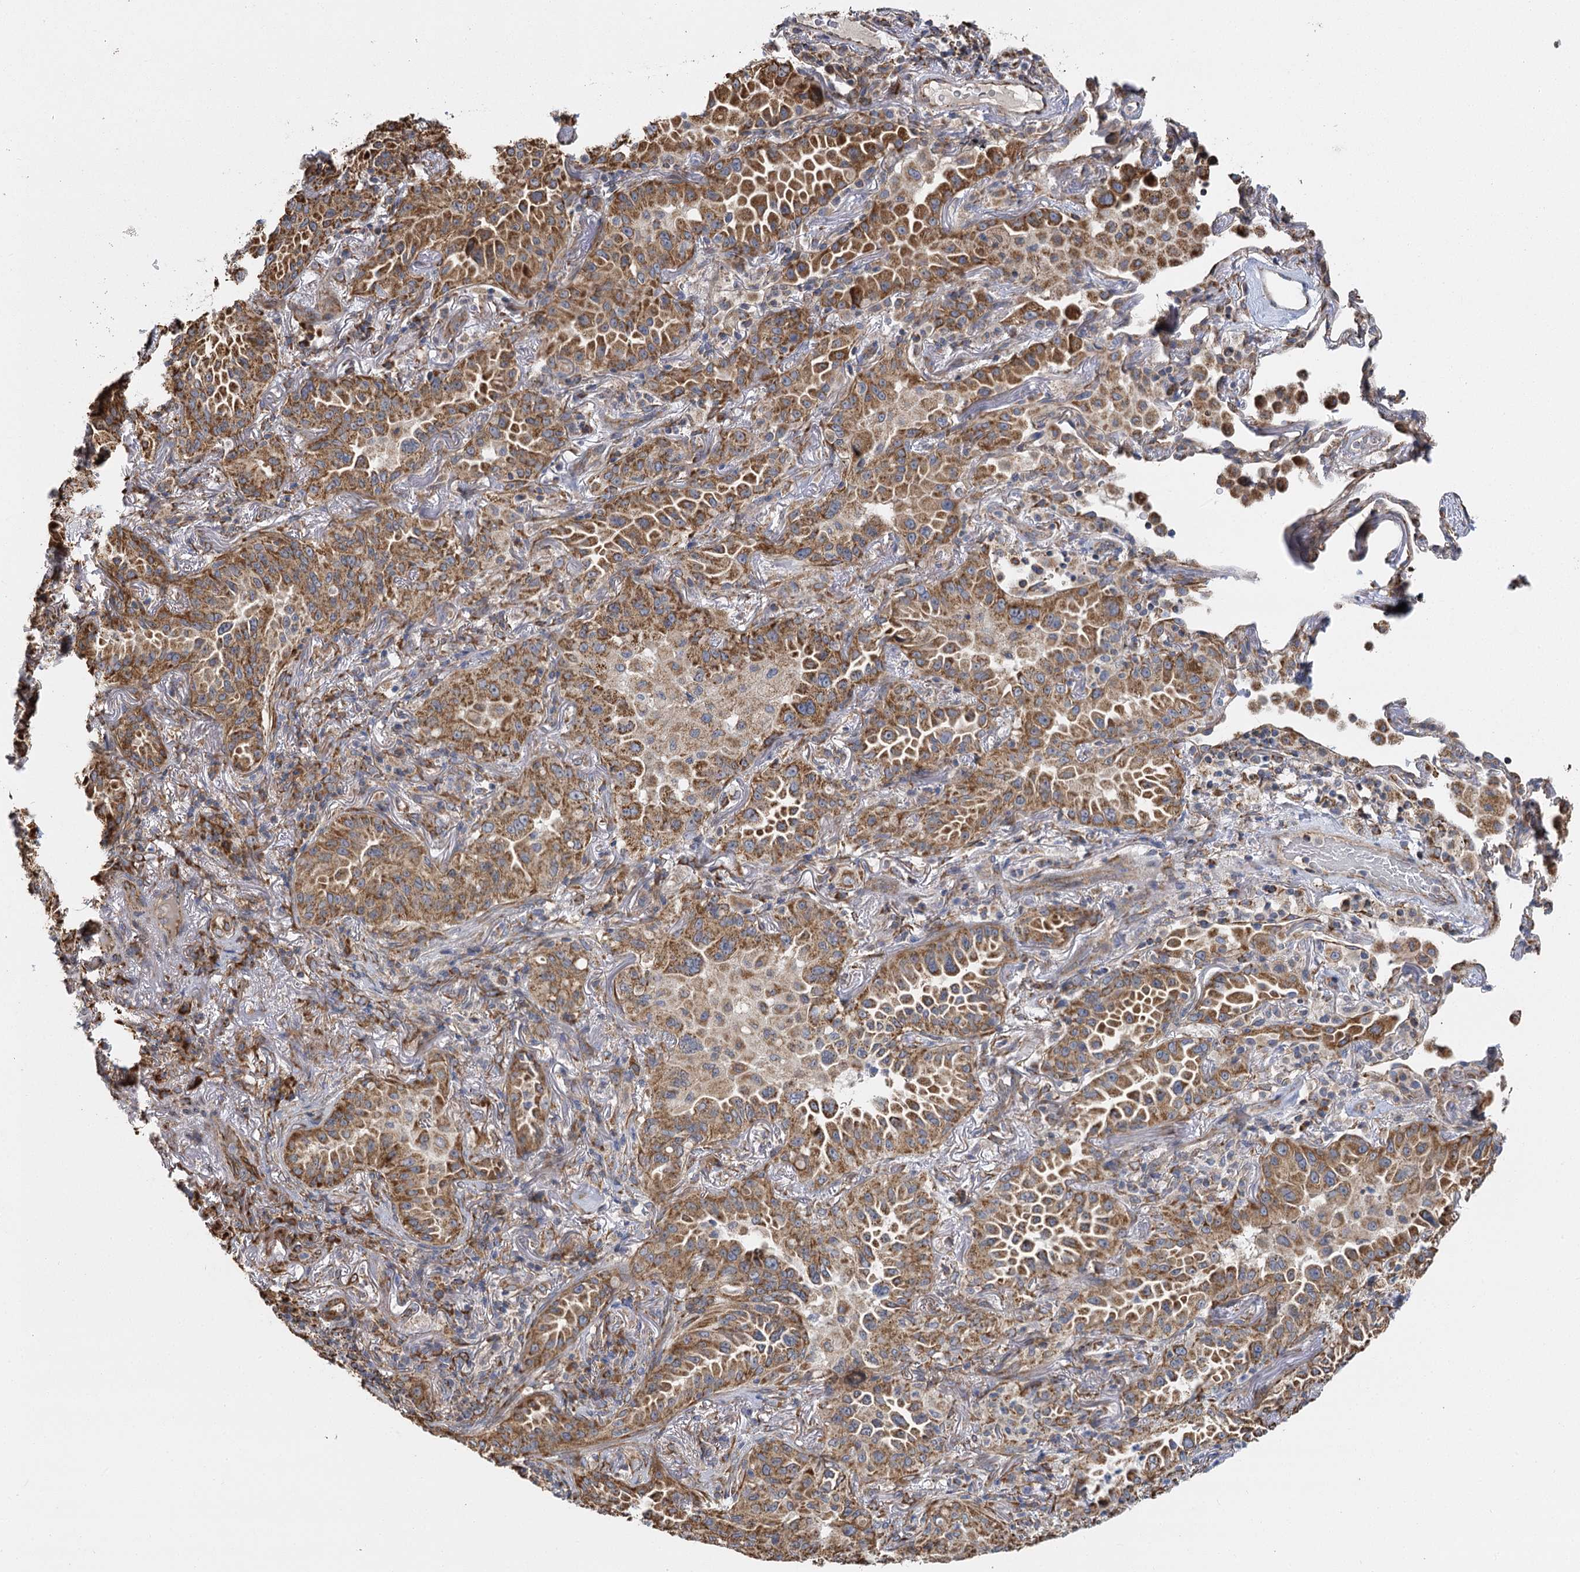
{"staining": {"intensity": "moderate", "quantity": ">75%", "location": "cytoplasmic/membranous"}, "tissue": "lung cancer", "cell_type": "Tumor cells", "image_type": "cancer", "snomed": [{"axis": "morphology", "description": "Adenocarcinoma, NOS"}, {"axis": "topography", "description": "Lung"}], "caption": "Immunohistochemical staining of human lung cancer (adenocarcinoma) displays medium levels of moderate cytoplasmic/membranous staining in approximately >75% of tumor cells. The protein of interest is stained brown, and the nuclei are stained in blue (DAB IHC with brightfield microscopy, high magnification).", "gene": "IL11RA", "patient": {"sex": "female", "age": 69}}